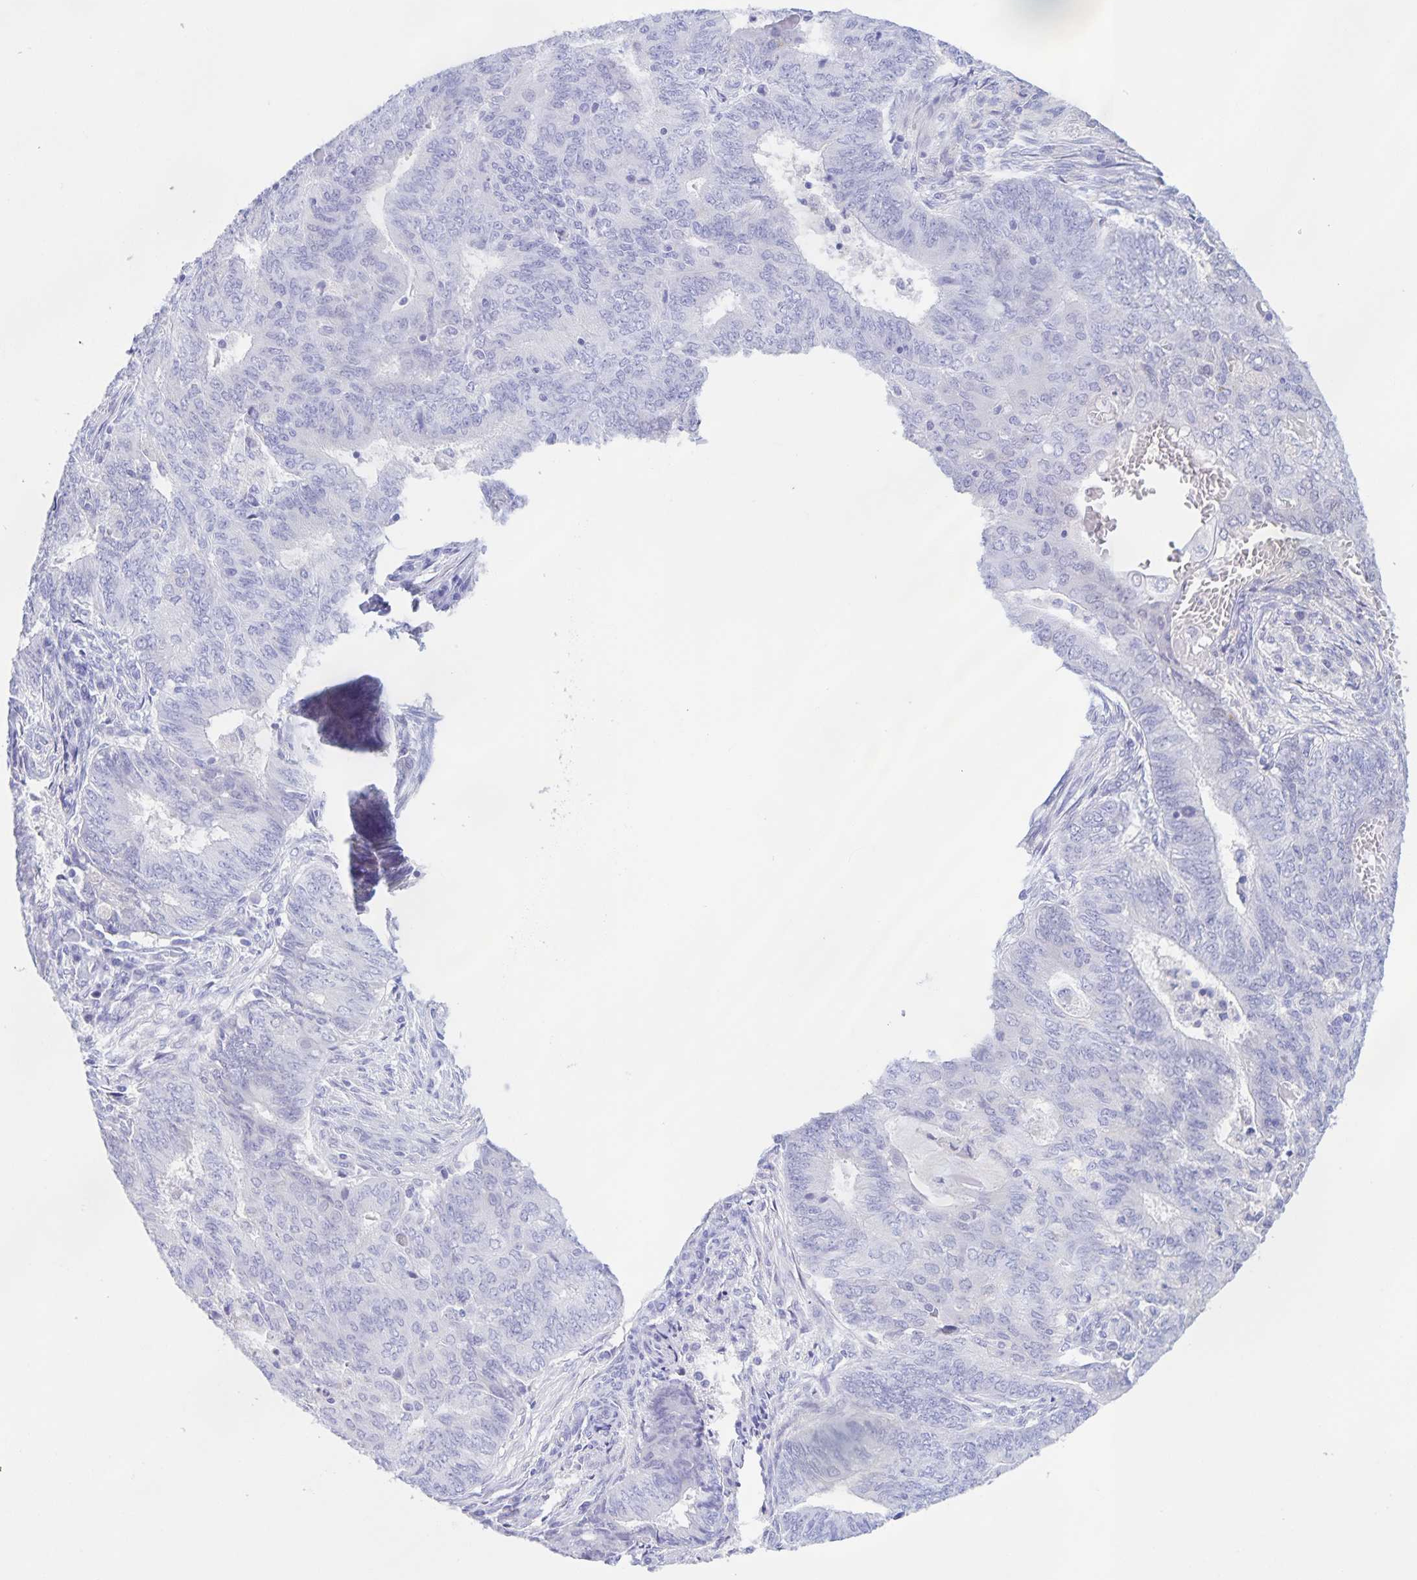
{"staining": {"intensity": "negative", "quantity": "none", "location": "none"}, "tissue": "endometrial cancer", "cell_type": "Tumor cells", "image_type": "cancer", "snomed": [{"axis": "morphology", "description": "Adenocarcinoma, NOS"}, {"axis": "topography", "description": "Endometrium"}], "caption": "Photomicrograph shows no protein positivity in tumor cells of endometrial adenocarcinoma tissue. (IHC, brightfield microscopy, high magnification).", "gene": "CATSPER4", "patient": {"sex": "female", "age": 62}}